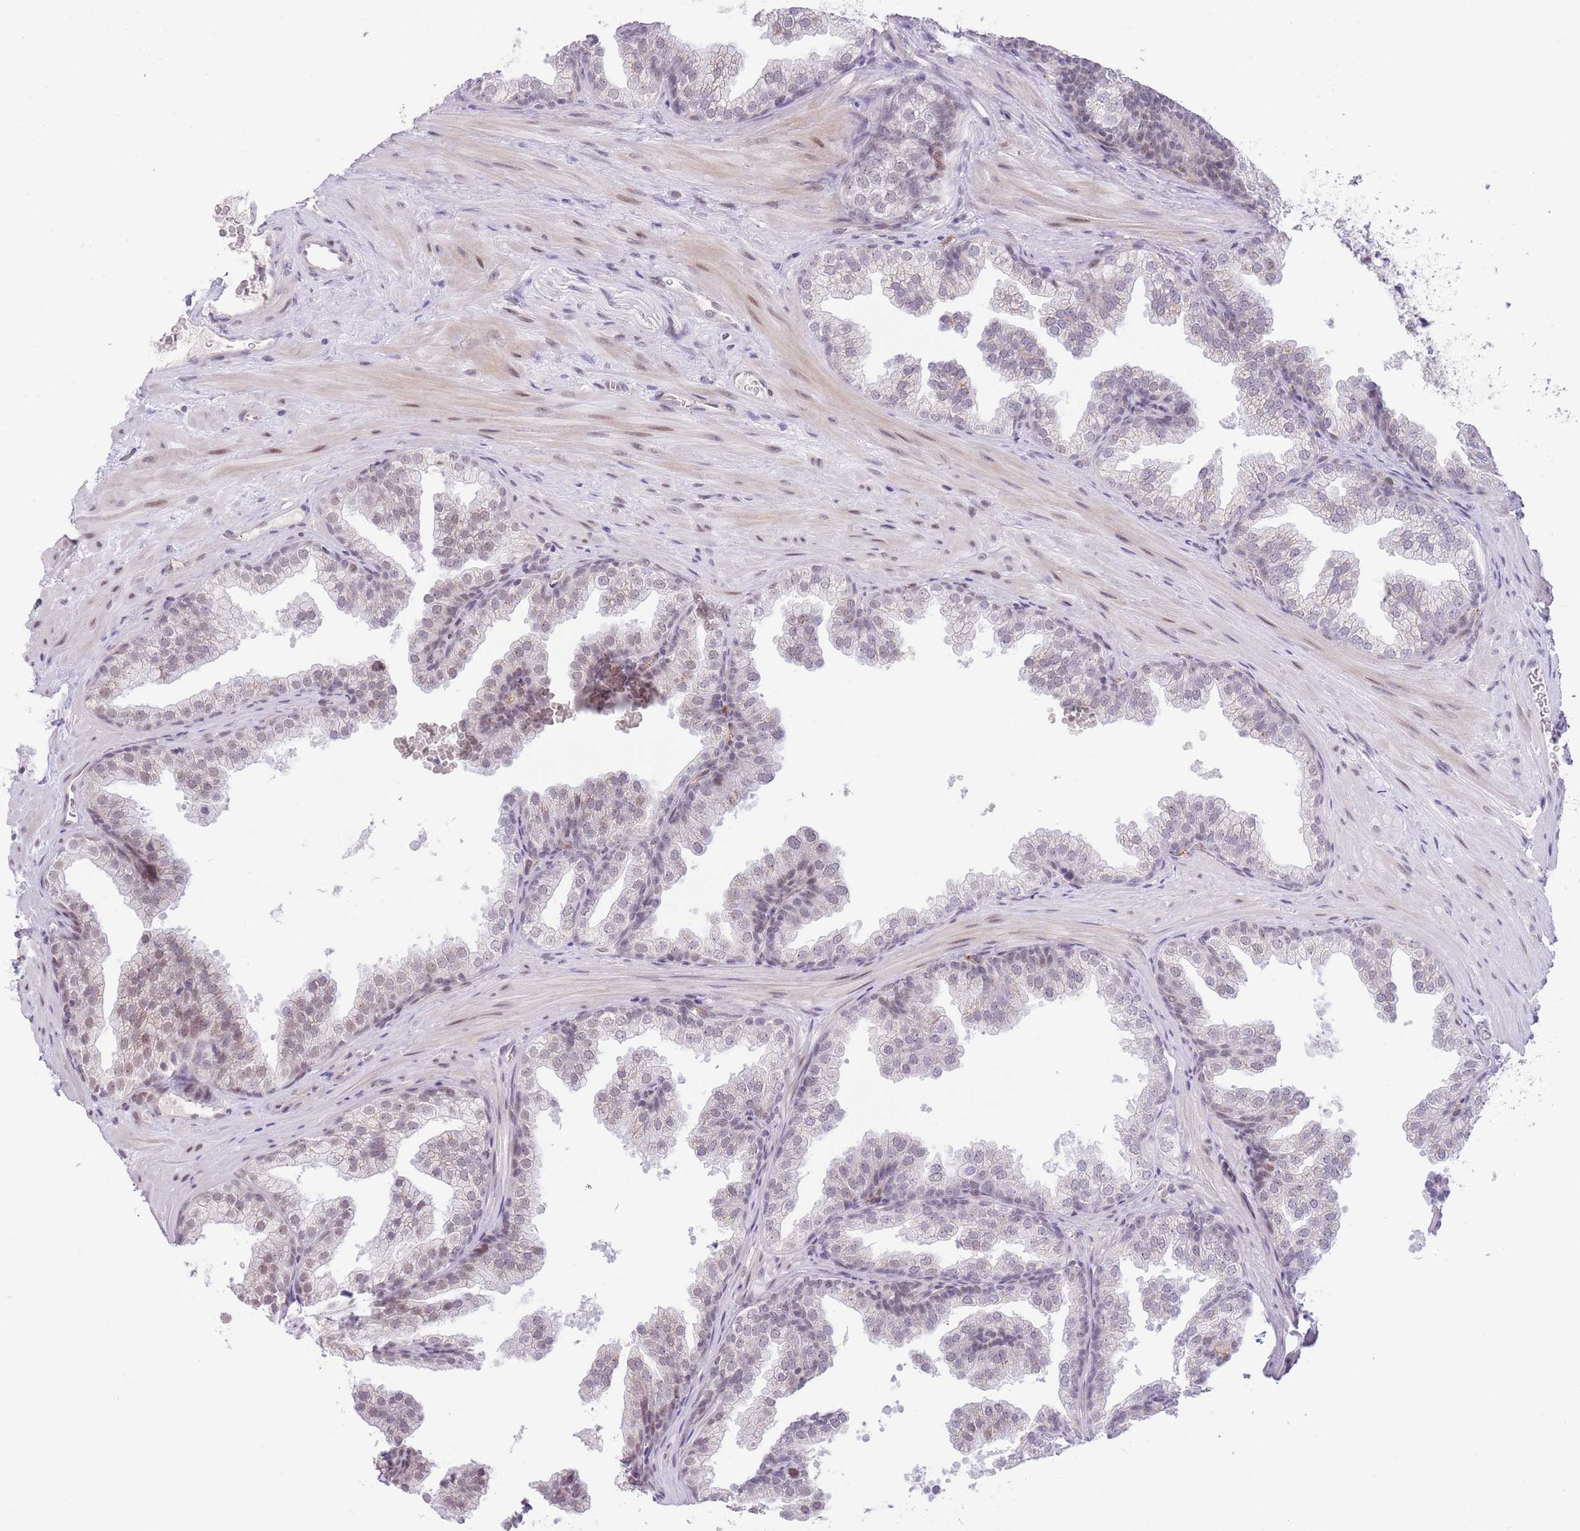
{"staining": {"intensity": "weak", "quantity": "<25%", "location": "nuclear"}, "tissue": "prostate", "cell_type": "Glandular cells", "image_type": "normal", "snomed": [{"axis": "morphology", "description": "Normal tissue, NOS"}, {"axis": "topography", "description": "Prostate"}], "caption": "Photomicrograph shows no protein positivity in glandular cells of unremarkable prostate. (DAB (3,3'-diaminobenzidine) IHC visualized using brightfield microscopy, high magnification).", "gene": "RFX1", "patient": {"sex": "male", "age": 37}}